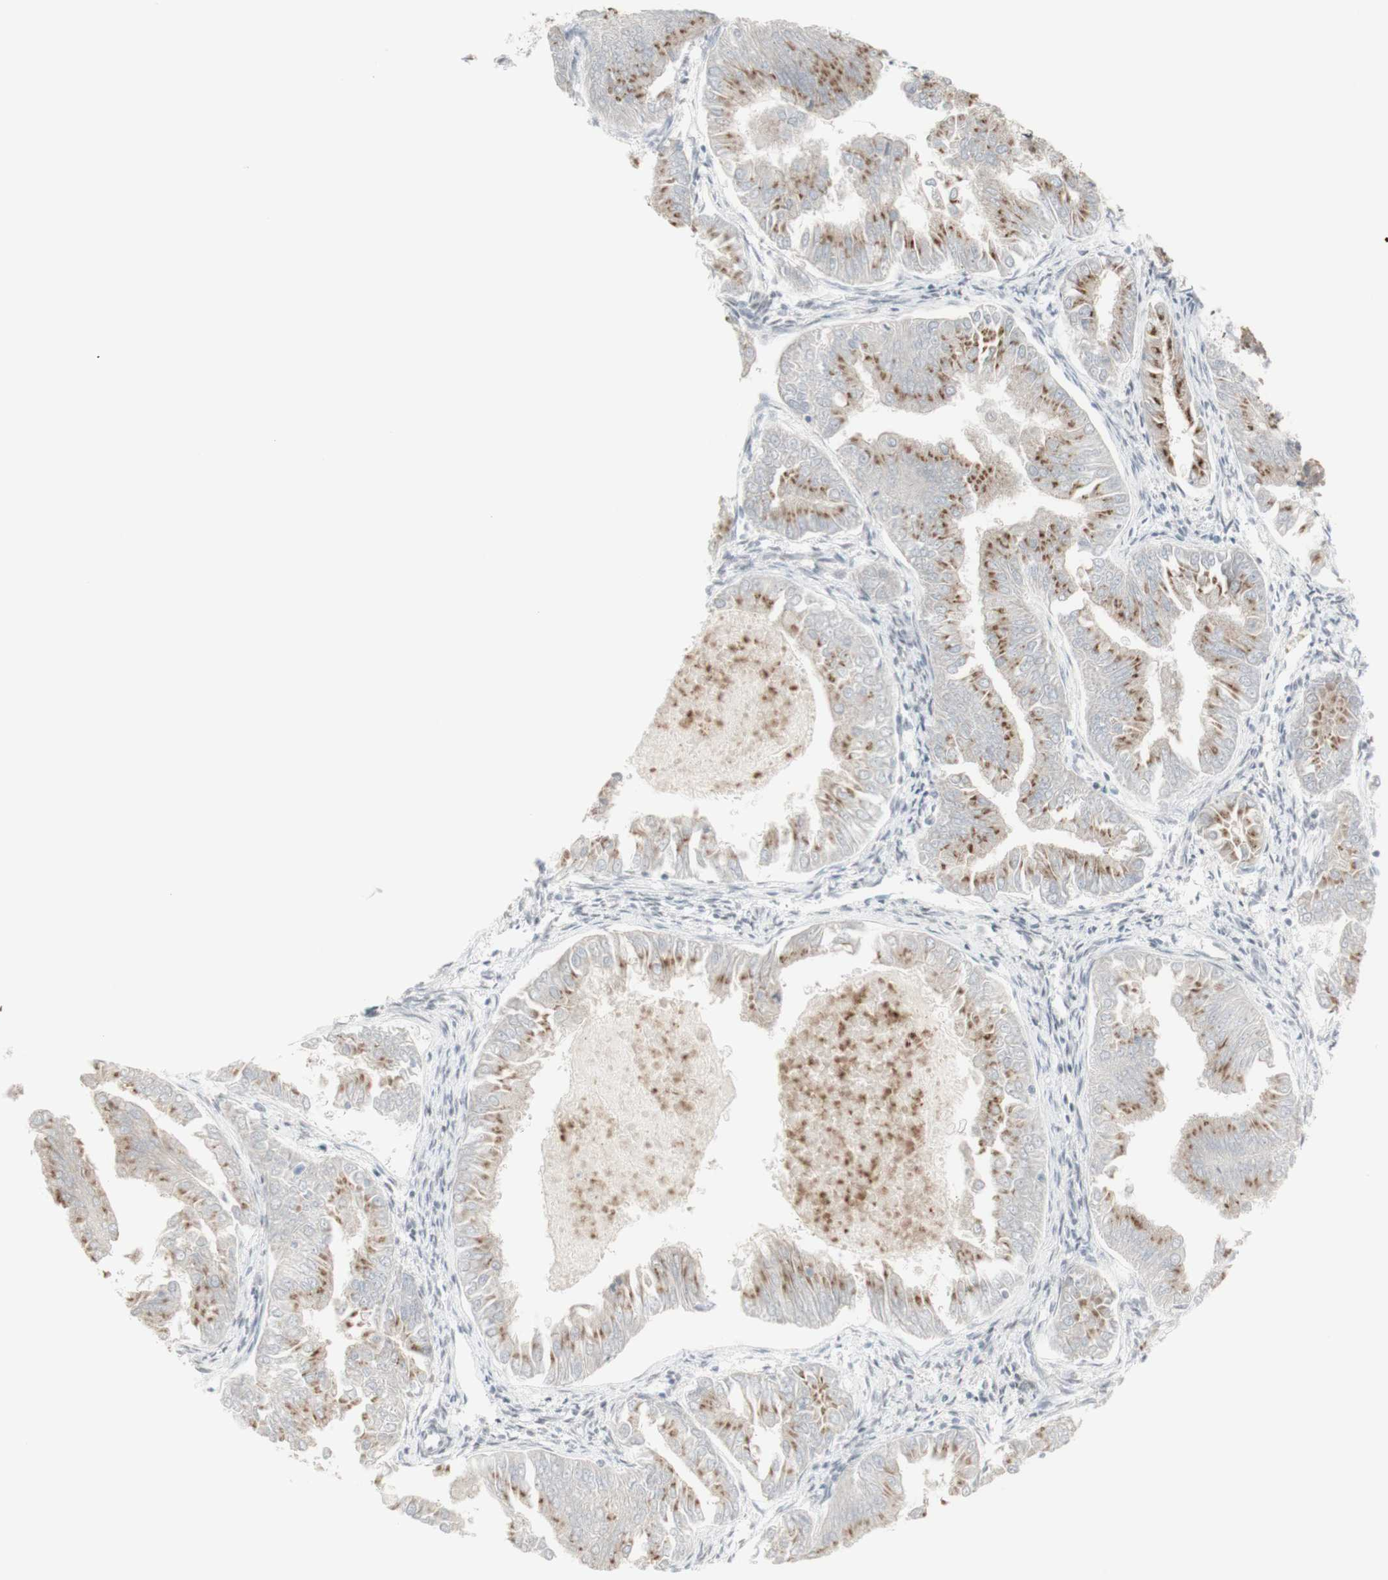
{"staining": {"intensity": "moderate", "quantity": ">75%", "location": "cytoplasmic/membranous"}, "tissue": "endometrial cancer", "cell_type": "Tumor cells", "image_type": "cancer", "snomed": [{"axis": "morphology", "description": "Adenocarcinoma, NOS"}, {"axis": "topography", "description": "Endometrium"}], "caption": "Protein staining displays moderate cytoplasmic/membranous positivity in approximately >75% of tumor cells in adenocarcinoma (endometrial).", "gene": "C1orf116", "patient": {"sex": "female", "age": 53}}